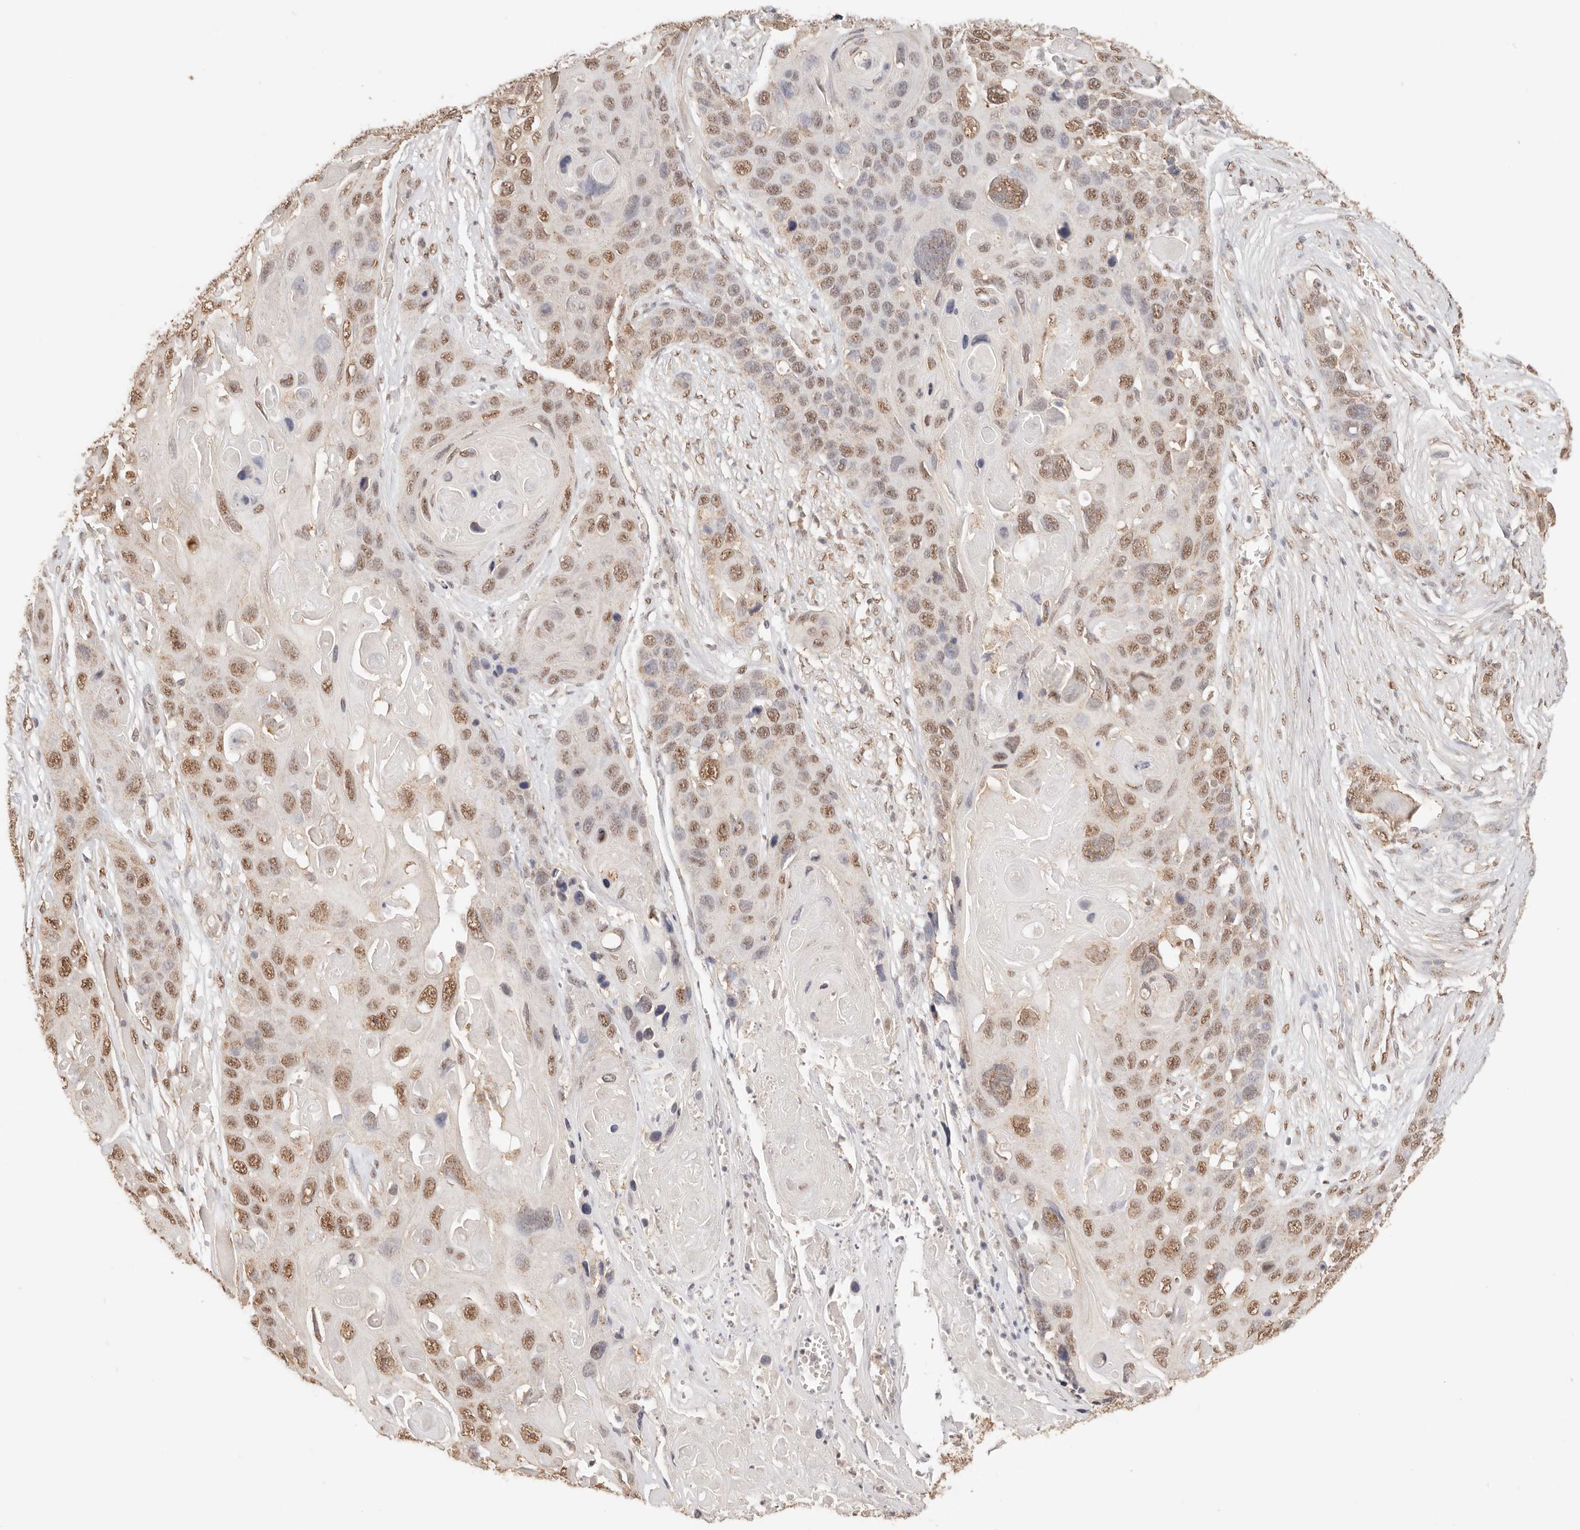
{"staining": {"intensity": "moderate", "quantity": ">75%", "location": "nuclear"}, "tissue": "skin cancer", "cell_type": "Tumor cells", "image_type": "cancer", "snomed": [{"axis": "morphology", "description": "Squamous cell carcinoma, NOS"}, {"axis": "topography", "description": "Skin"}], "caption": "Squamous cell carcinoma (skin) stained with immunohistochemistry (IHC) demonstrates moderate nuclear staining in approximately >75% of tumor cells. (IHC, brightfield microscopy, high magnification).", "gene": "IL1R2", "patient": {"sex": "male", "age": 55}}